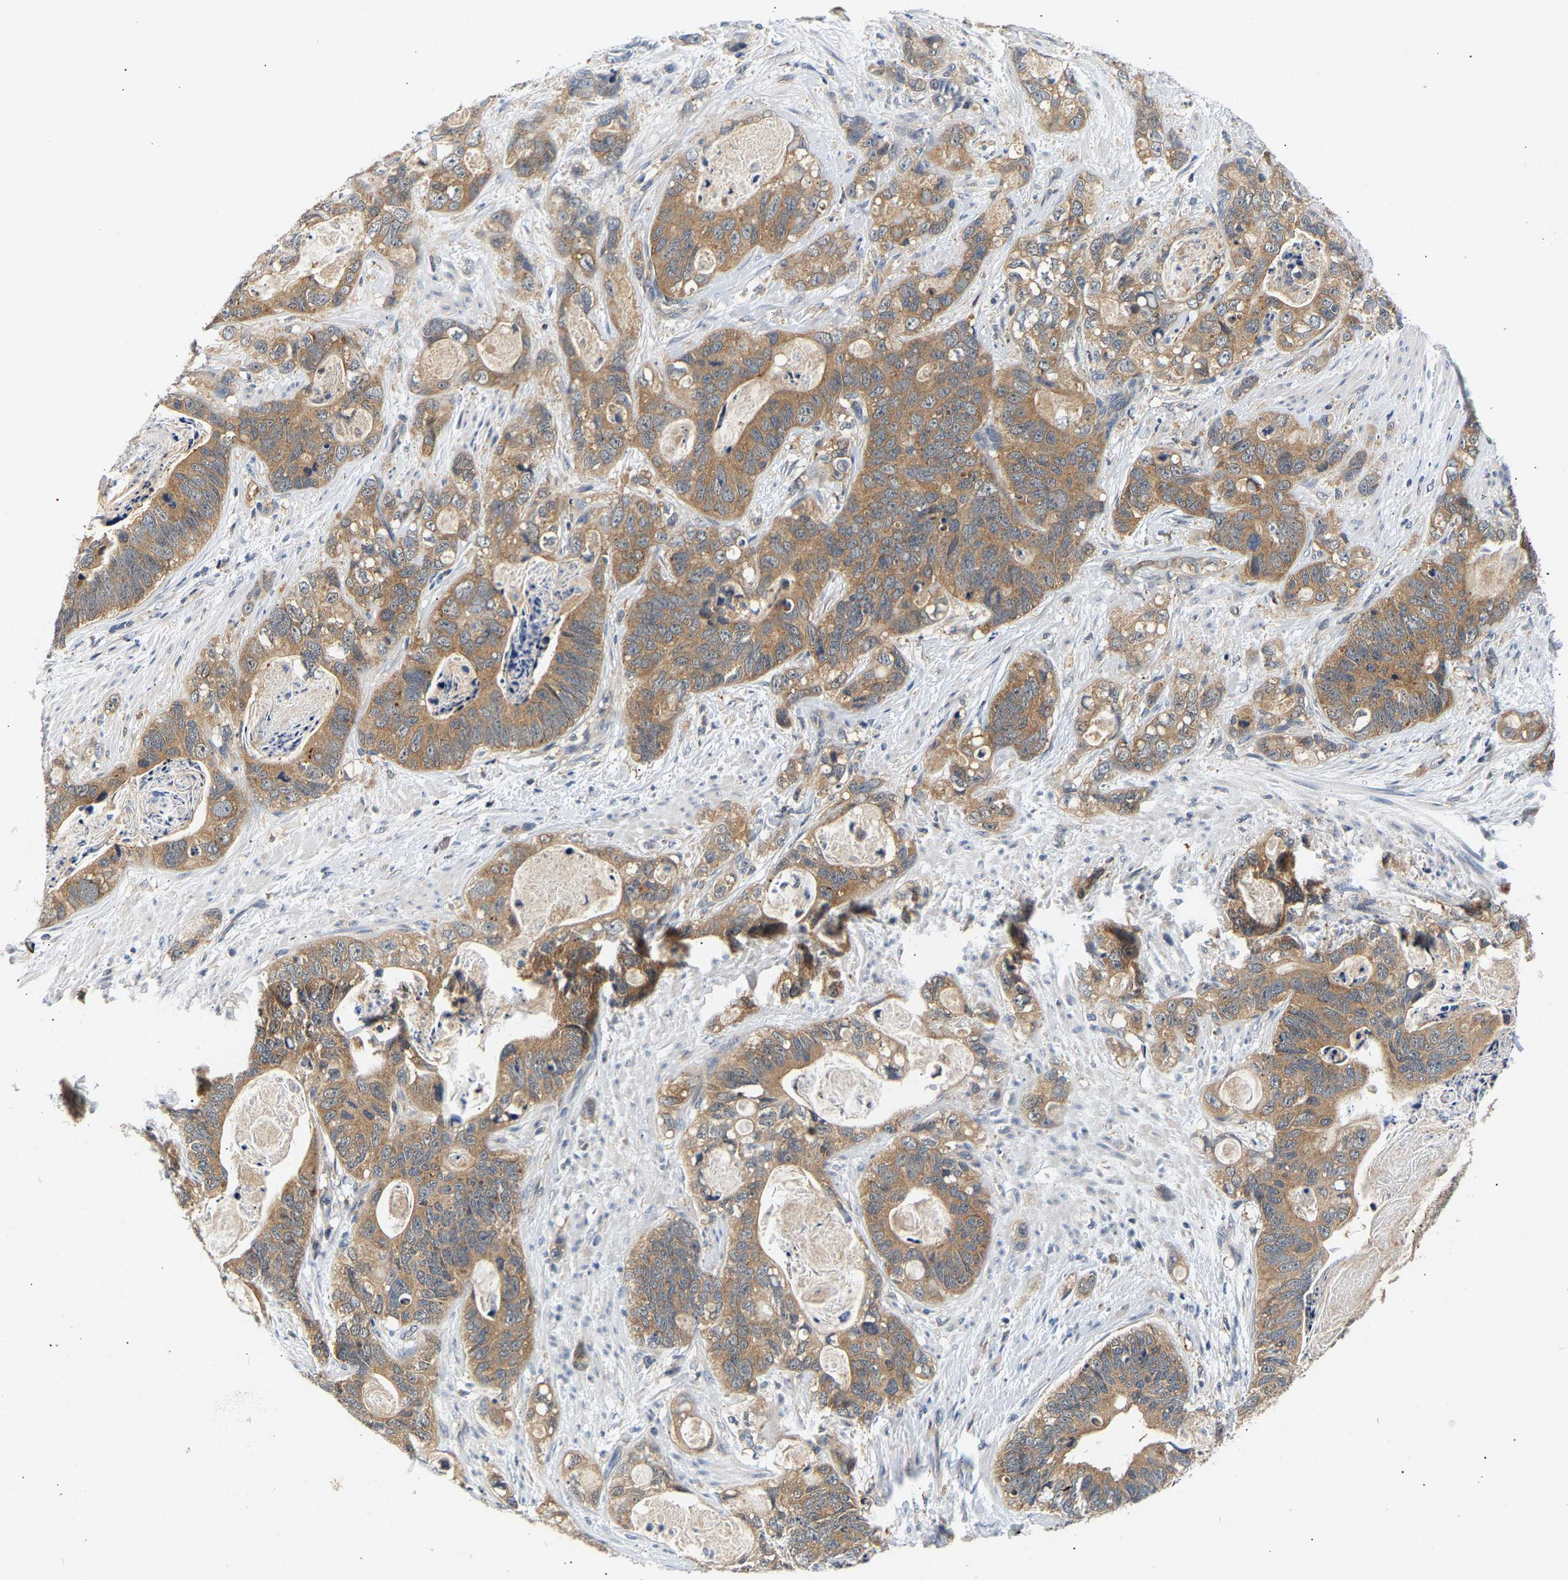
{"staining": {"intensity": "moderate", "quantity": ">75%", "location": "cytoplasmic/membranous"}, "tissue": "stomach cancer", "cell_type": "Tumor cells", "image_type": "cancer", "snomed": [{"axis": "morphology", "description": "Normal tissue, NOS"}, {"axis": "morphology", "description": "Adenocarcinoma, NOS"}, {"axis": "topography", "description": "Stomach"}], "caption": "There is medium levels of moderate cytoplasmic/membranous expression in tumor cells of stomach cancer (adenocarcinoma), as demonstrated by immunohistochemical staining (brown color).", "gene": "PPID", "patient": {"sex": "female", "age": 89}}